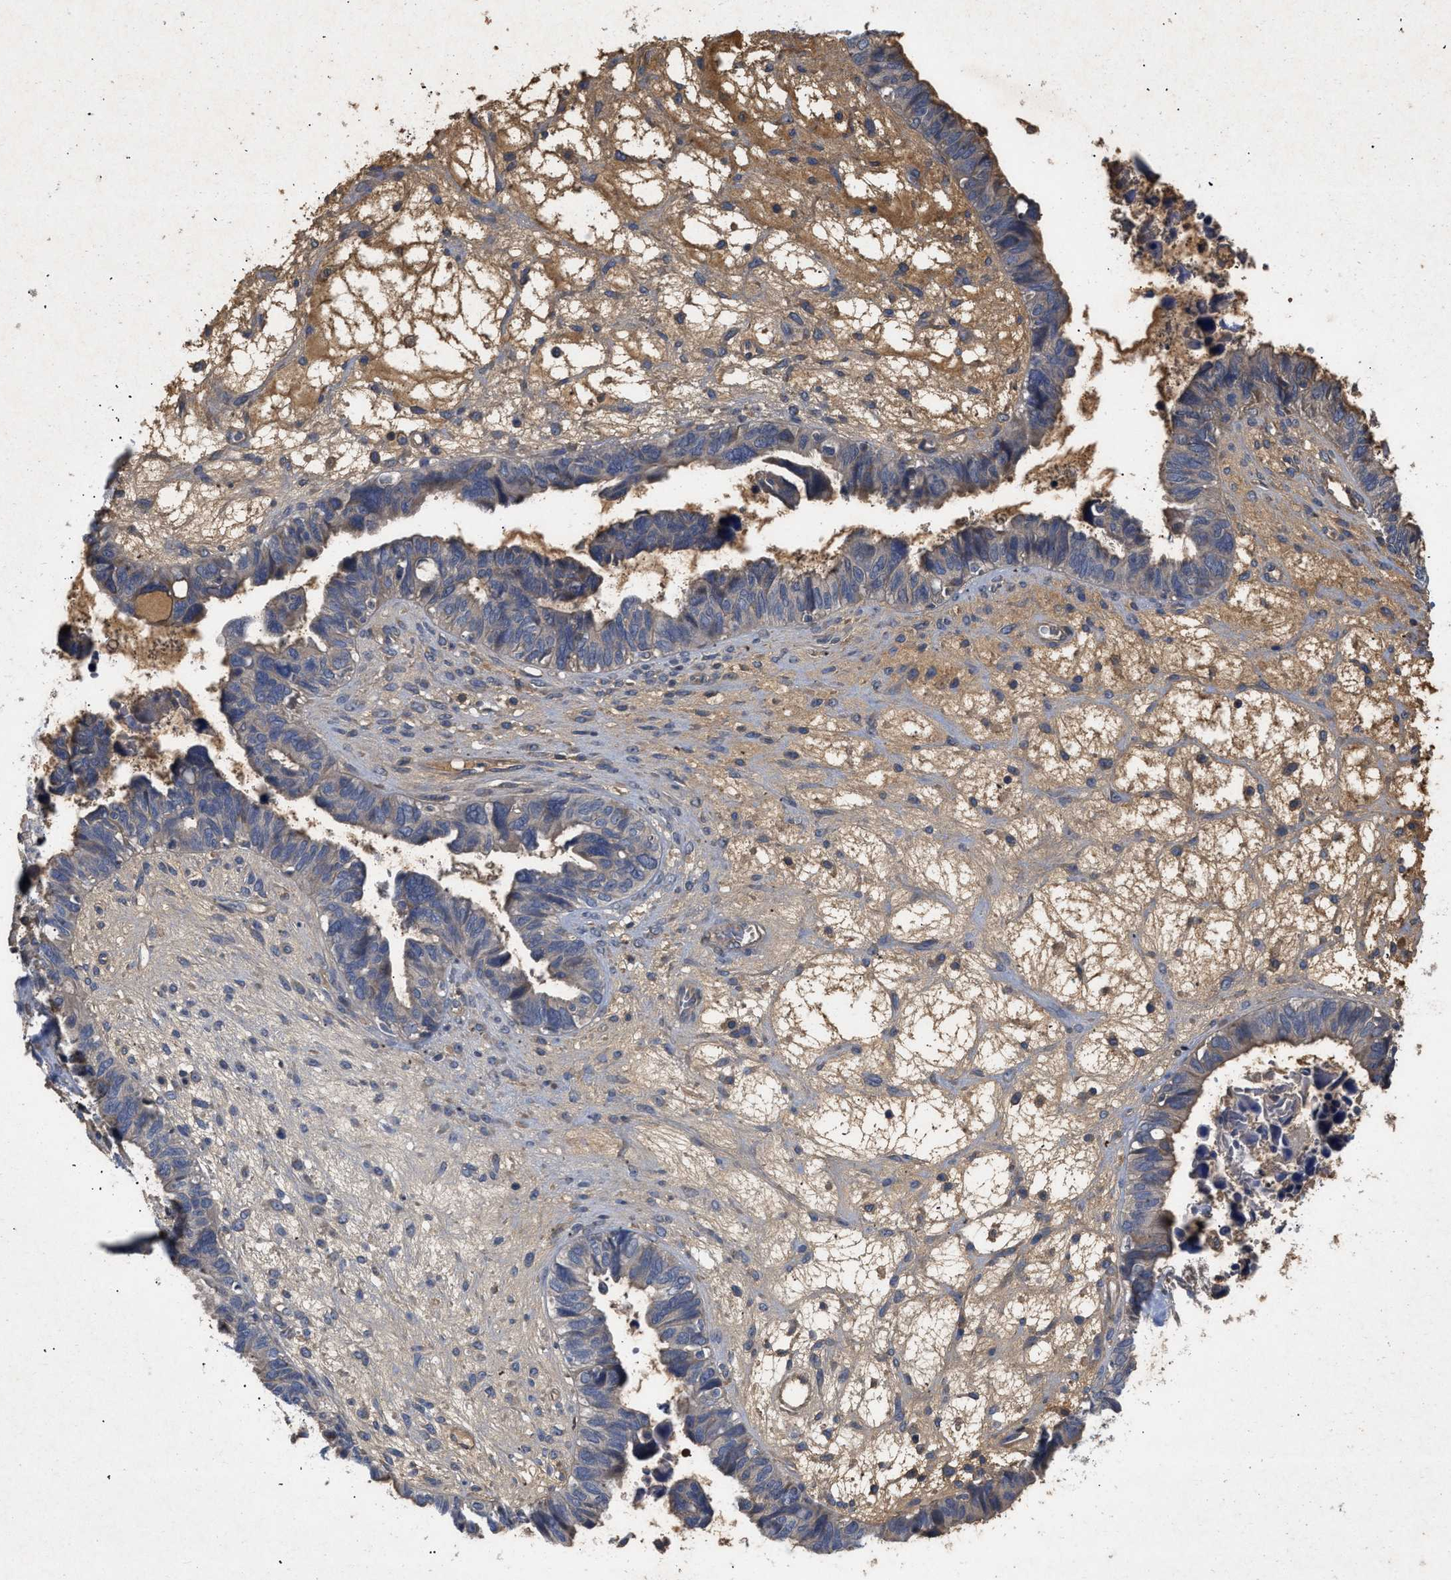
{"staining": {"intensity": "moderate", "quantity": "25%-75%", "location": "cytoplasmic/membranous"}, "tissue": "ovarian cancer", "cell_type": "Tumor cells", "image_type": "cancer", "snomed": [{"axis": "morphology", "description": "Cystadenocarcinoma, serous, NOS"}, {"axis": "topography", "description": "Ovary"}], "caption": "Ovarian serous cystadenocarcinoma stained with IHC reveals moderate cytoplasmic/membranous positivity in approximately 25%-75% of tumor cells. Using DAB (brown) and hematoxylin (blue) stains, captured at high magnification using brightfield microscopy.", "gene": "VPS4A", "patient": {"sex": "female", "age": 79}}